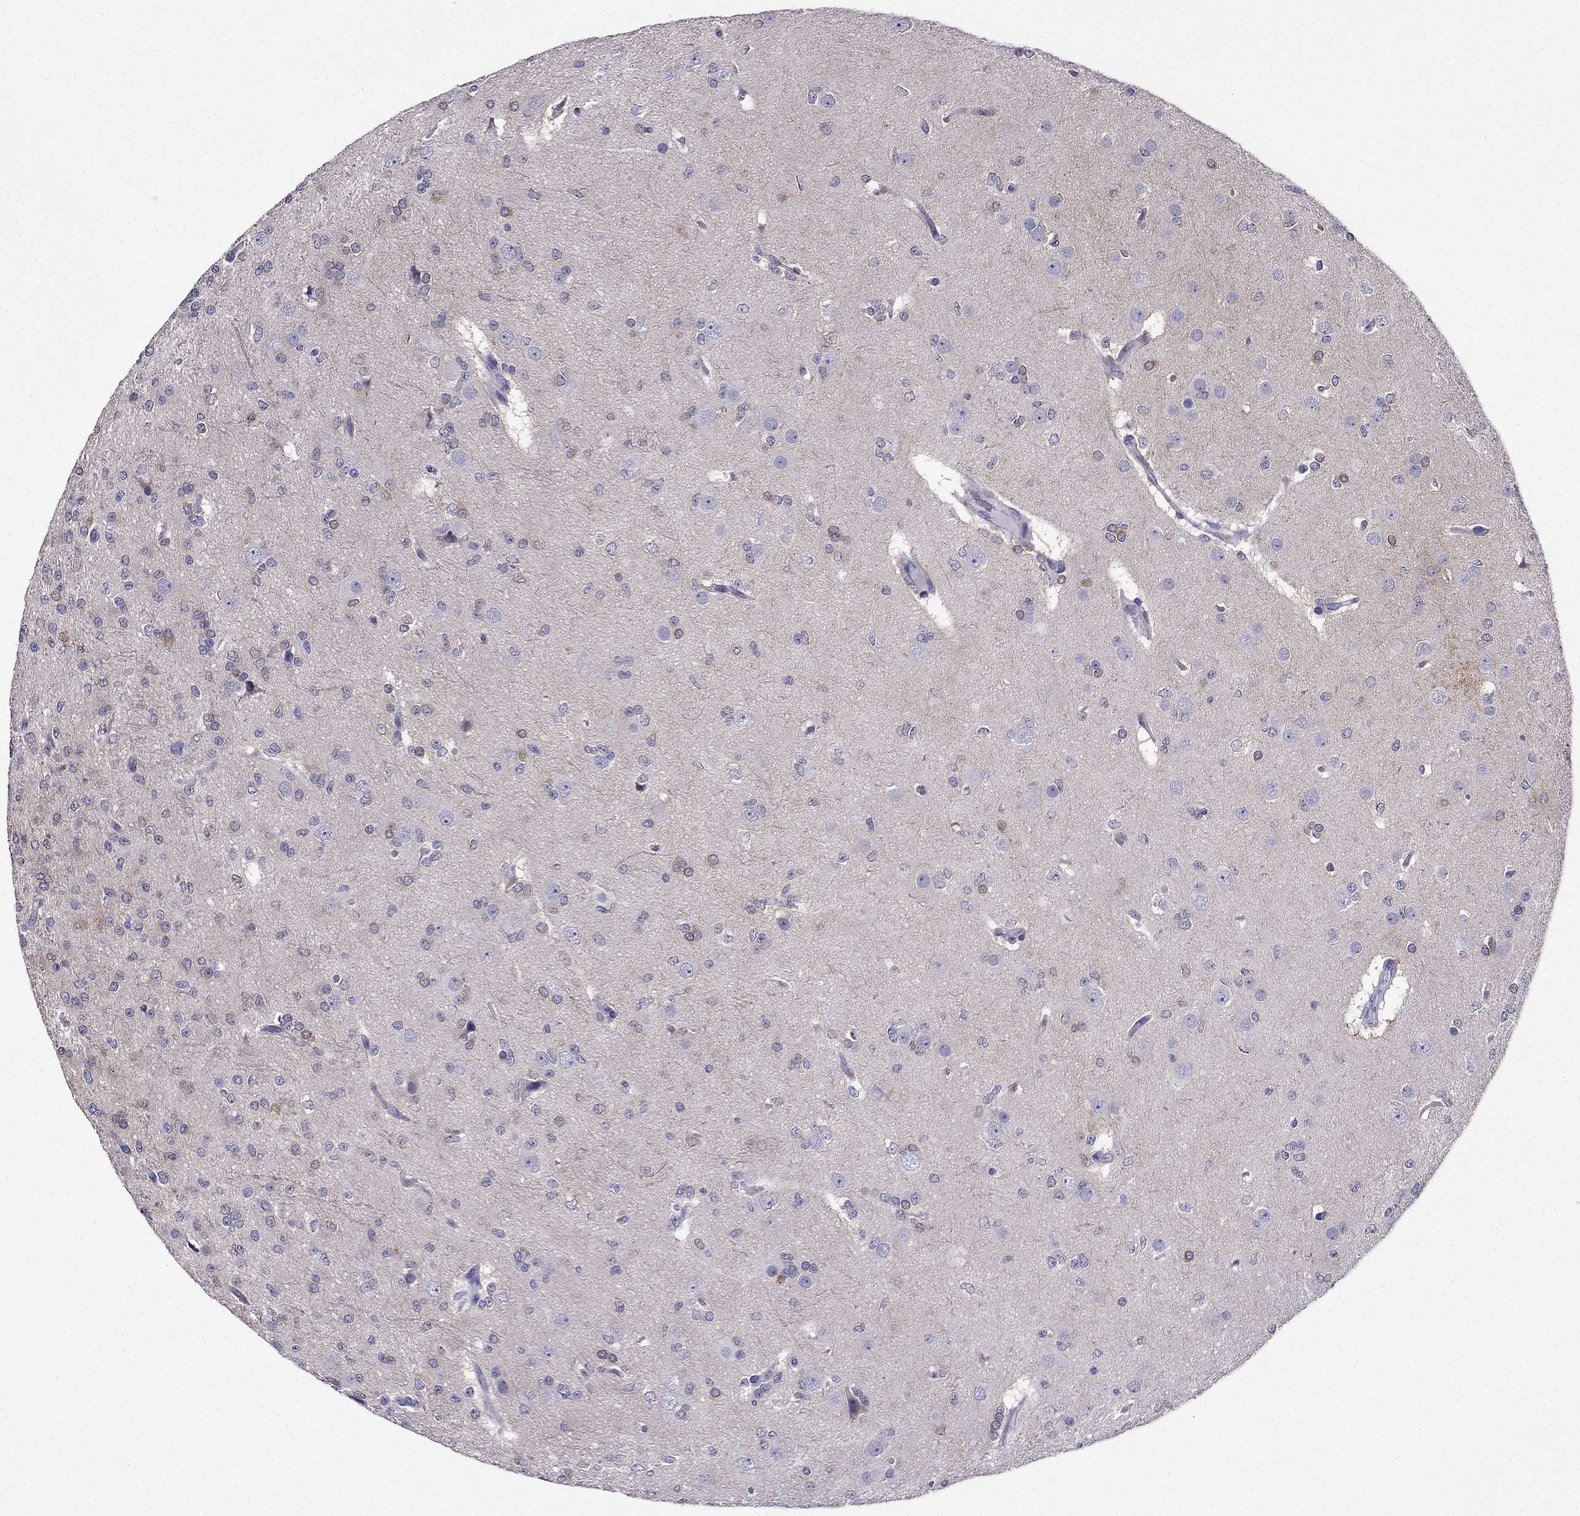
{"staining": {"intensity": "negative", "quantity": "none", "location": "none"}, "tissue": "glioma", "cell_type": "Tumor cells", "image_type": "cancer", "snomed": [{"axis": "morphology", "description": "Glioma, malignant, Low grade"}, {"axis": "topography", "description": "Brain"}], "caption": "Immunohistochemistry (IHC) micrograph of neoplastic tissue: glioma stained with DAB (3,3'-diaminobenzidine) shows no significant protein expression in tumor cells.", "gene": "KCNJ10", "patient": {"sex": "male", "age": 27}}